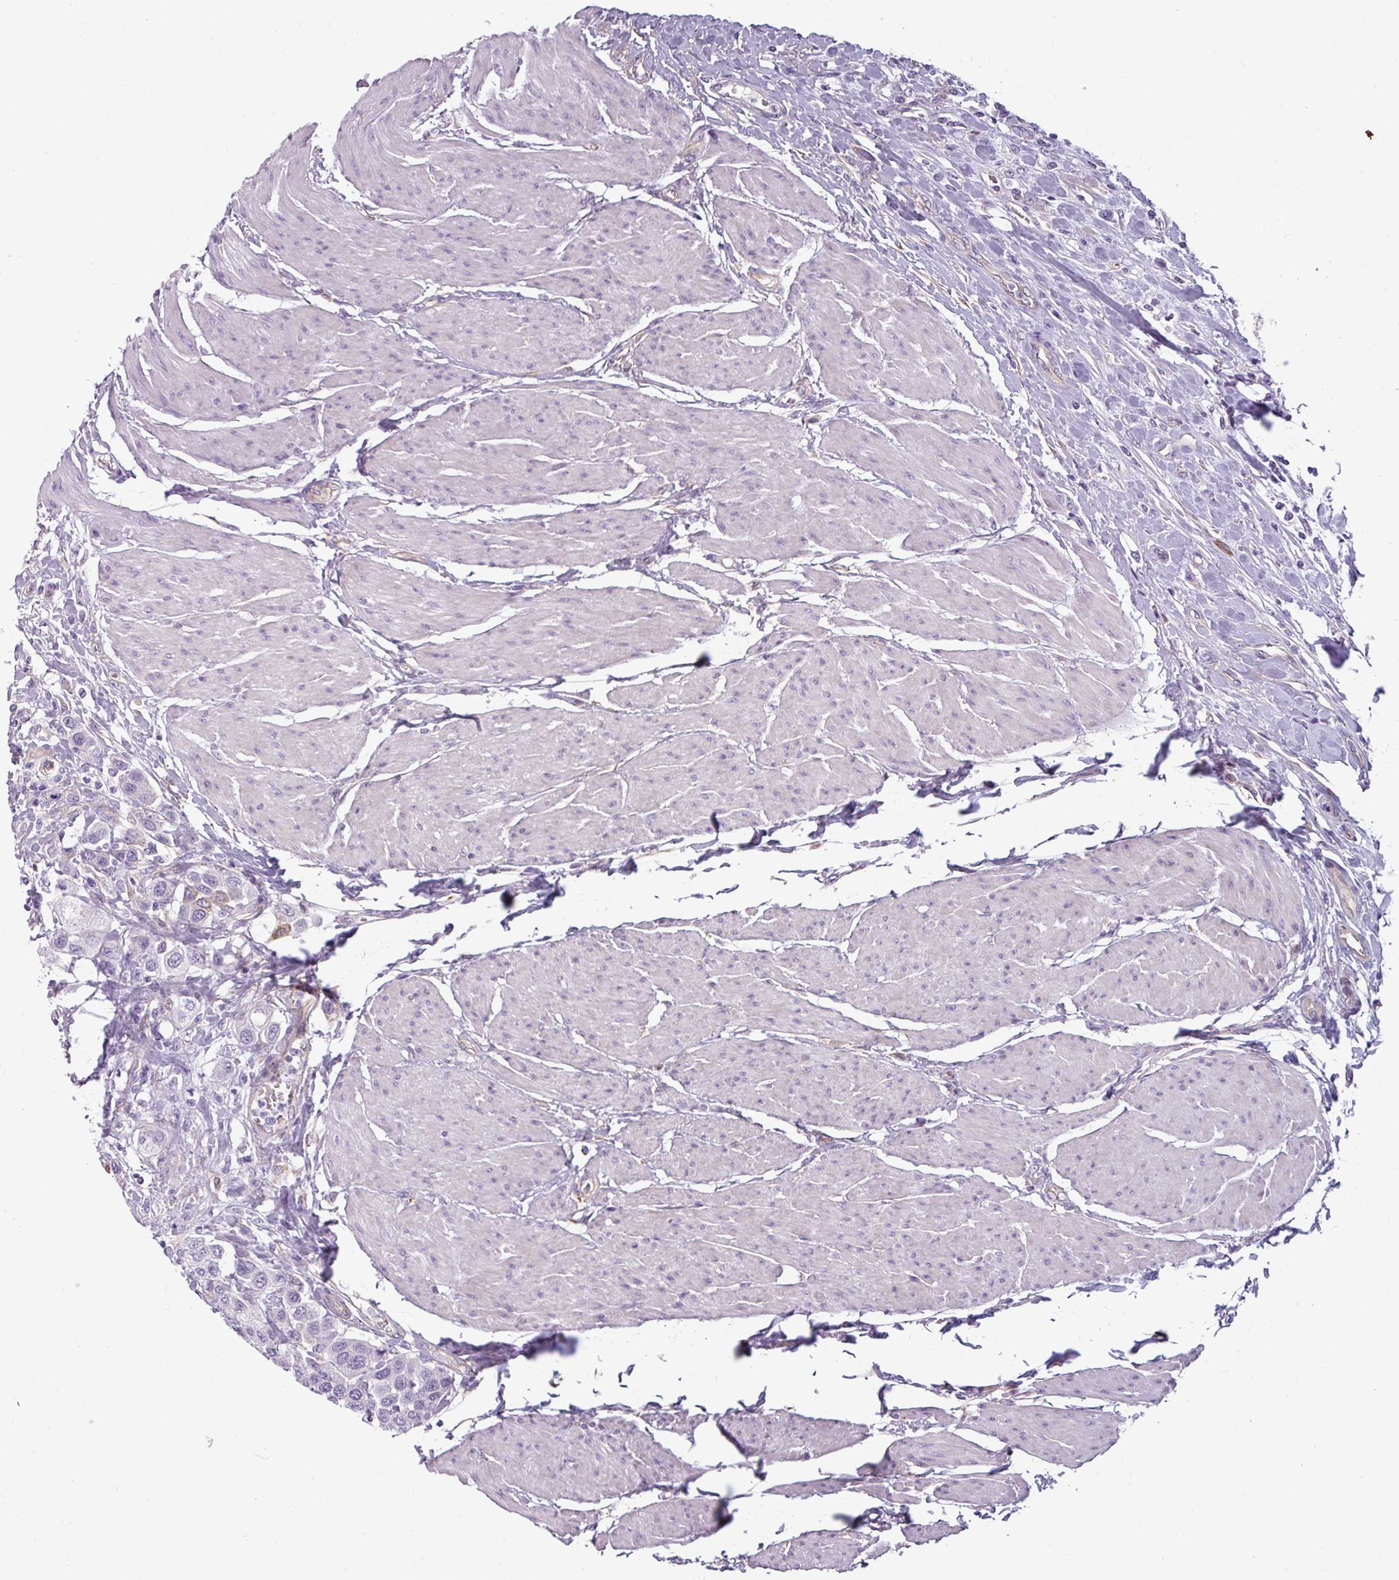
{"staining": {"intensity": "strong", "quantity": "<25%", "location": "cytoplasmic/membranous"}, "tissue": "urothelial cancer", "cell_type": "Tumor cells", "image_type": "cancer", "snomed": [{"axis": "morphology", "description": "Urothelial carcinoma, High grade"}, {"axis": "topography", "description": "Urinary bladder"}], "caption": "Strong cytoplasmic/membranous protein positivity is seen in approximately <25% of tumor cells in urothelial carcinoma (high-grade).", "gene": "BUD23", "patient": {"sex": "male", "age": 50}}